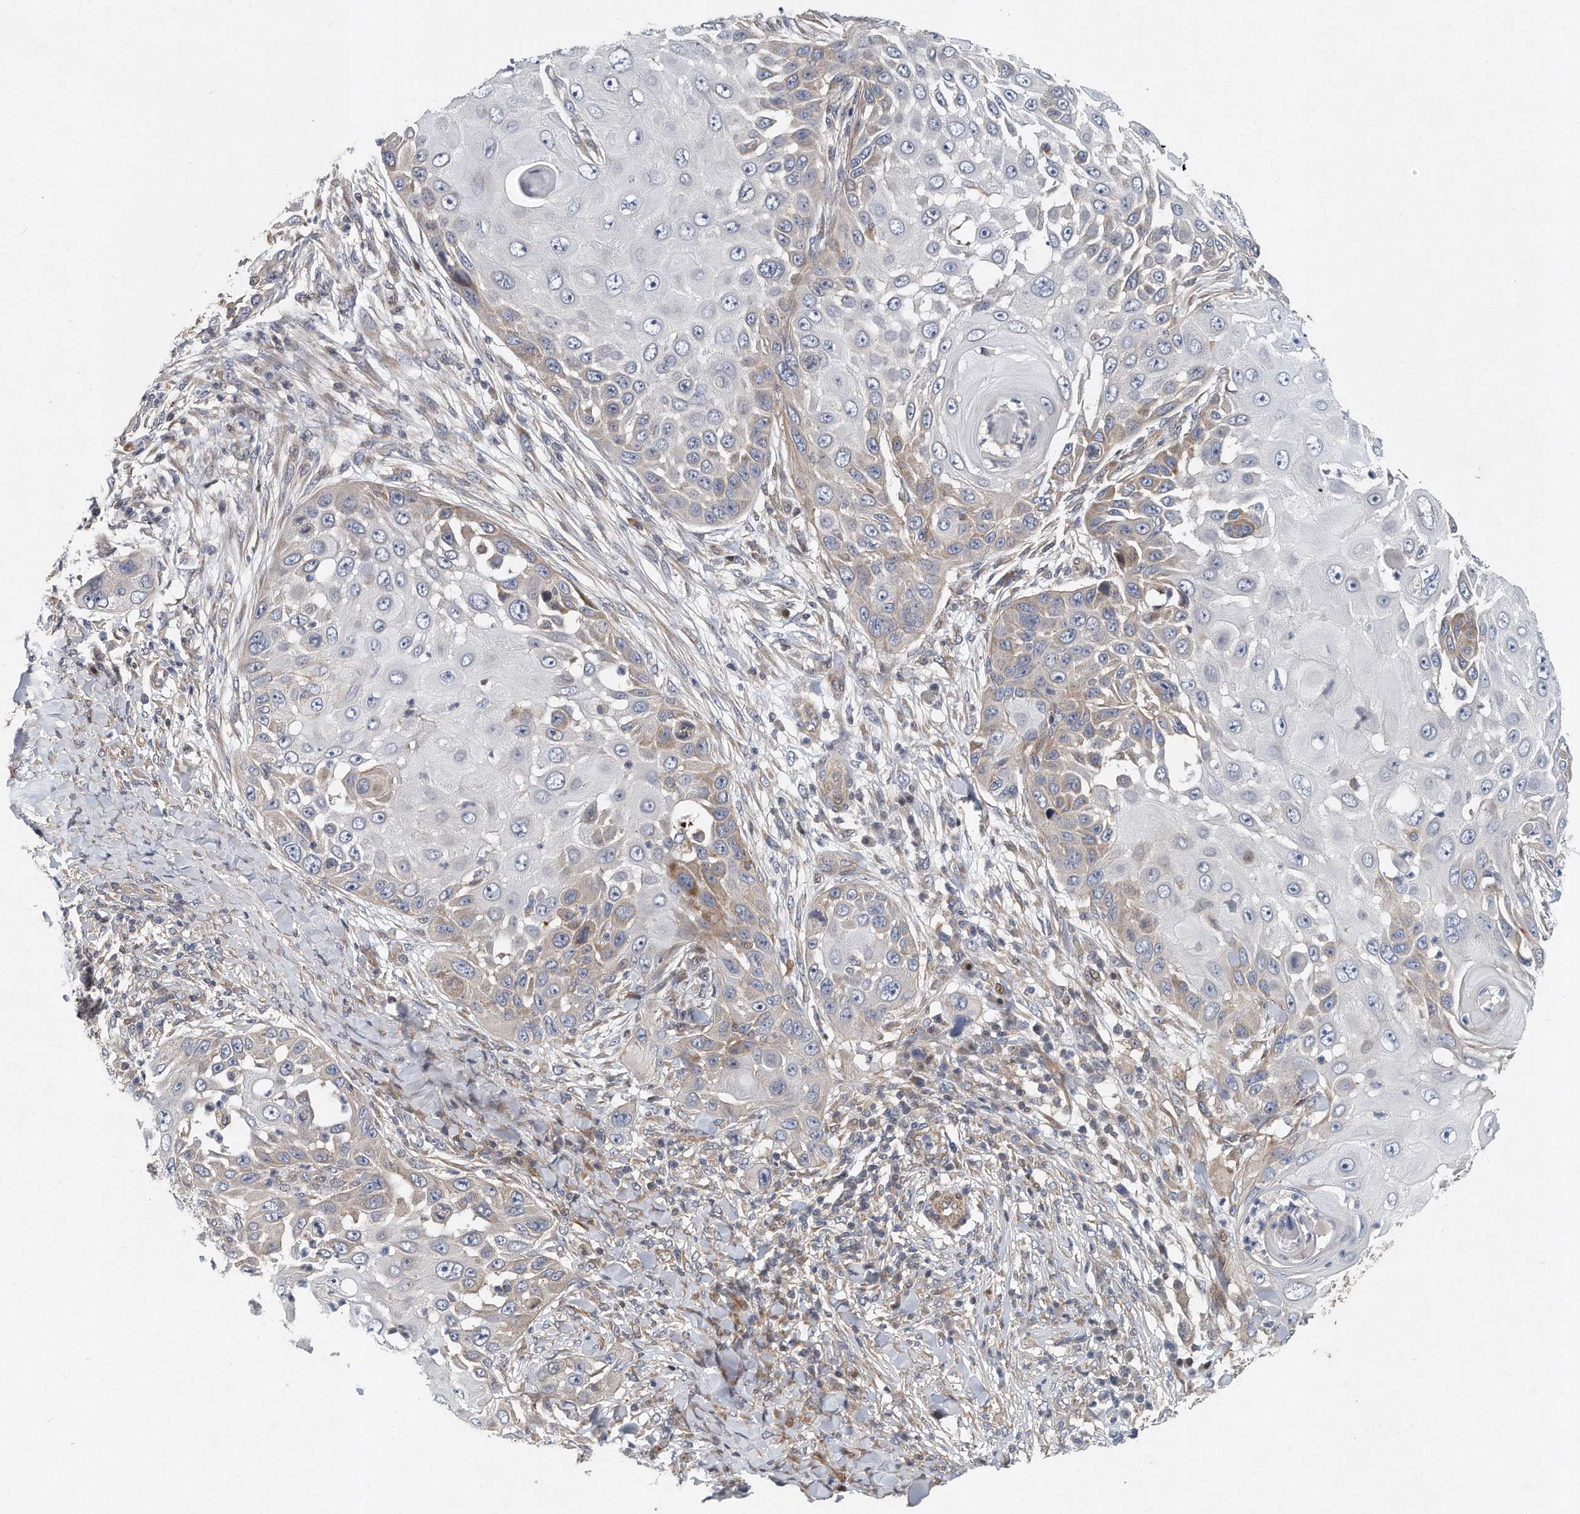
{"staining": {"intensity": "moderate", "quantity": "<25%", "location": "cytoplasmic/membranous"}, "tissue": "skin cancer", "cell_type": "Tumor cells", "image_type": "cancer", "snomed": [{"axis": "morphology", "description": "Squamous cell carcinoma, NOS"}, {"axis": "topography", "description": "Skin"}], "caption": "DAB immunohistochemical staining of skin cancer displays moderate cytoplasmic/membranous protein positivity in about <25% of tumor cells.", "gene": "PCDH8", "patient": {"sex": "female", "age": 44}}